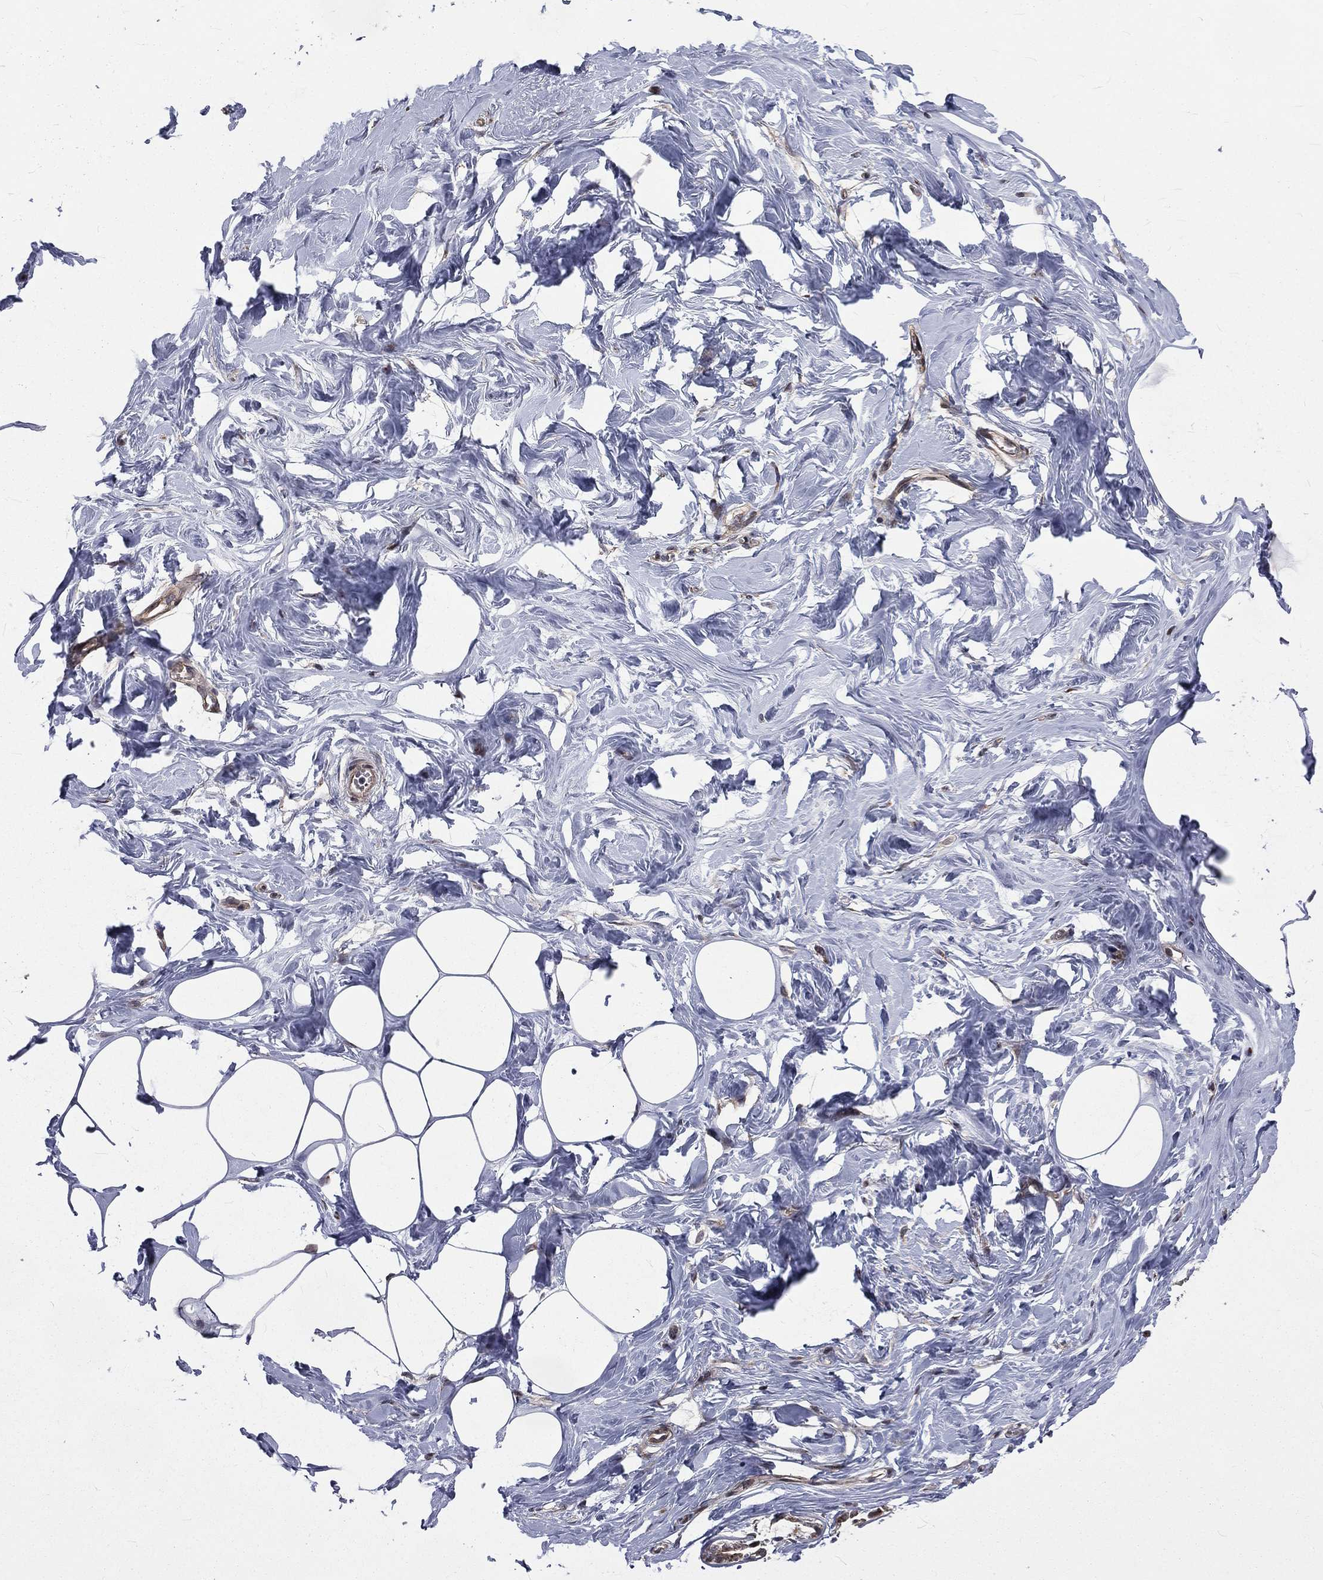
{"staining": {"intensity": "negative", "quantity": "none", "location": "none"}, "tissue": "breast", "cell_type": "Adipocytes", "image_type": "normal", "snomed": [{"axis": "morphology", "description": "Normal tissue, NOS"}, {"axis": "morphology", "description": "Lobular carcinoma, in situ"}, {"axis": "topography", "description": "Breast"}], "caption": "This photomicrograph is of unremarkable breast stained with IHC to label a protein in brown with the nuclei are counter-stained blue. There is no expression in adipocytes.", "gene": "ARL3", "patient": {"sex": "female", "age": 35}}